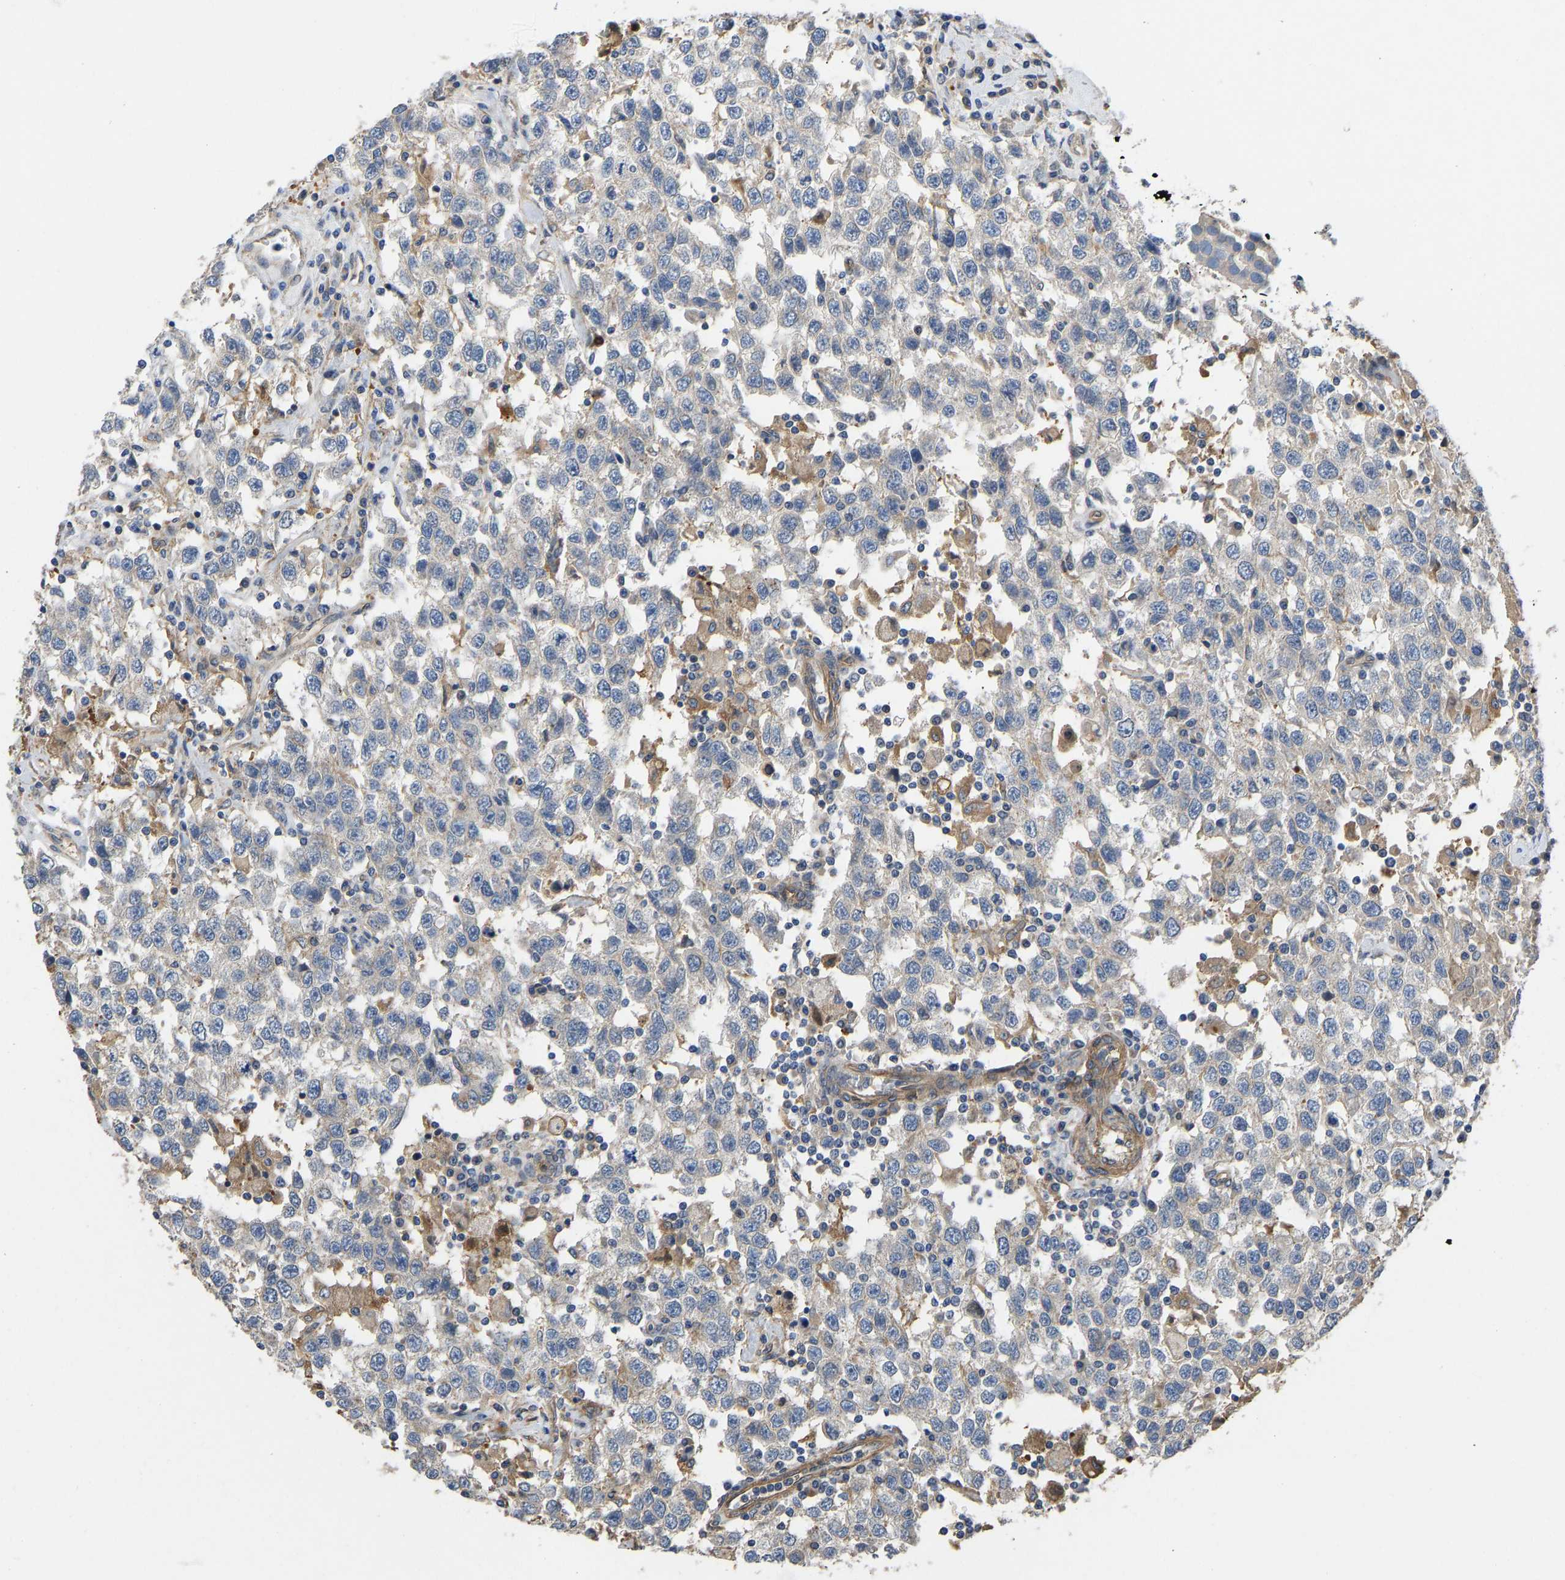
{"staining": {"intensity": "negative", "quantity": "none", "location": "none"}, "tissue": "testis cancer", "cell_type": "Tumor cells", "image_type": "cancer", "snomed": [{"axis": "morphology", "description": "Seminoma, NOS"}, {"axis": "topography", "description": "Testis"}], "caption": "The photomicrograph exhibits no significant expression in tumor cells of testis cancer.", "gene": "ELMO2", "patient": {"sex": "male", "age": 41}}